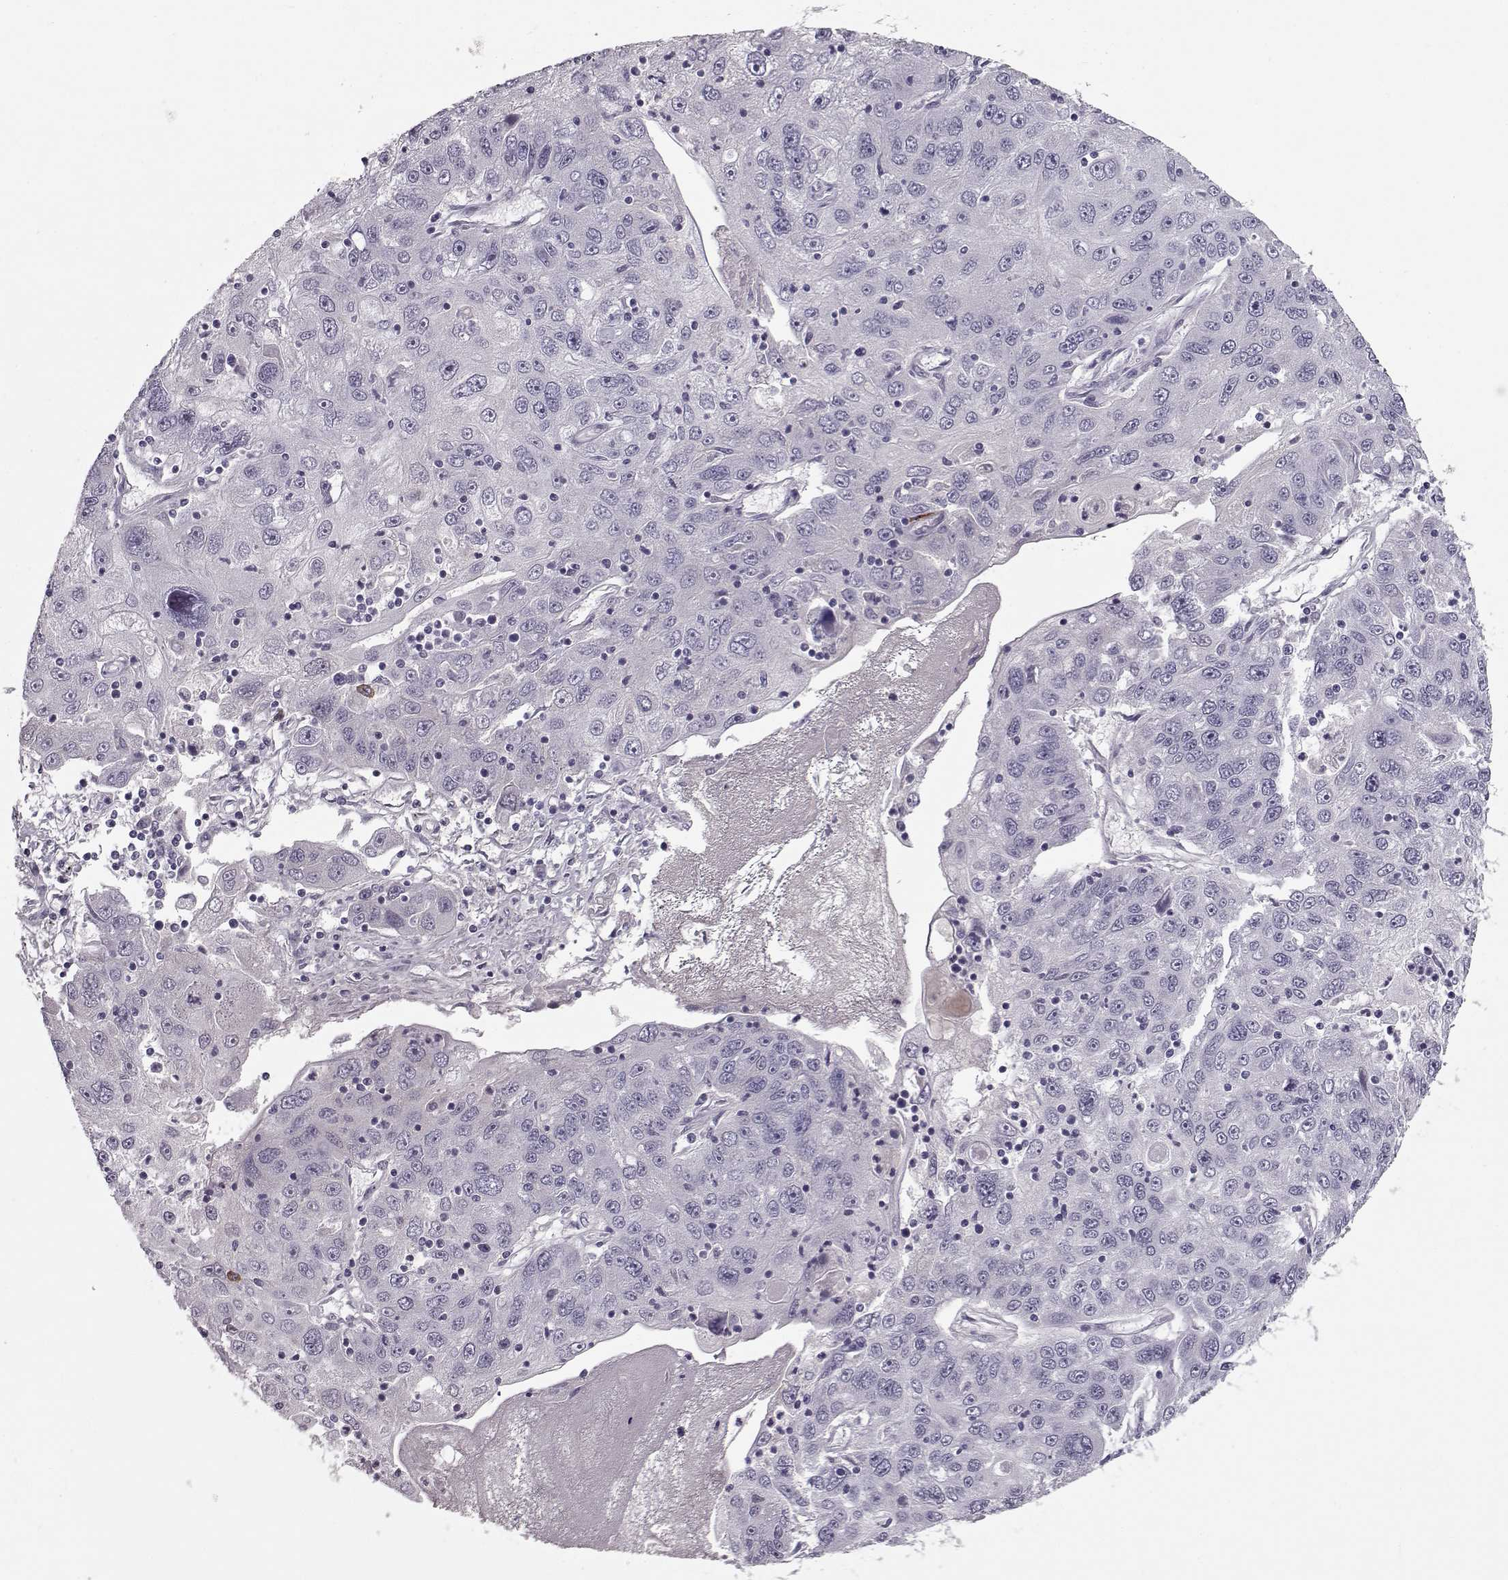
{"staining": {"intensity": "negative", "quantity": "none", "location": "none"}, "tissue": "stomach cancer", "cell_type": "Tumor cells", "image_type": "cancer", "snomed": [{"axis": "morphology", "description": "Adenocarcinoma, NOS"}, {"axis": "topography", "description": "Stomach"}], "caption": "Human stomach adenocarcinoma stained for a protein using IHC exhibits no staining in tumor cells.", "gene": "CCL19", "patient": {"sex": "male", "age": 56}}